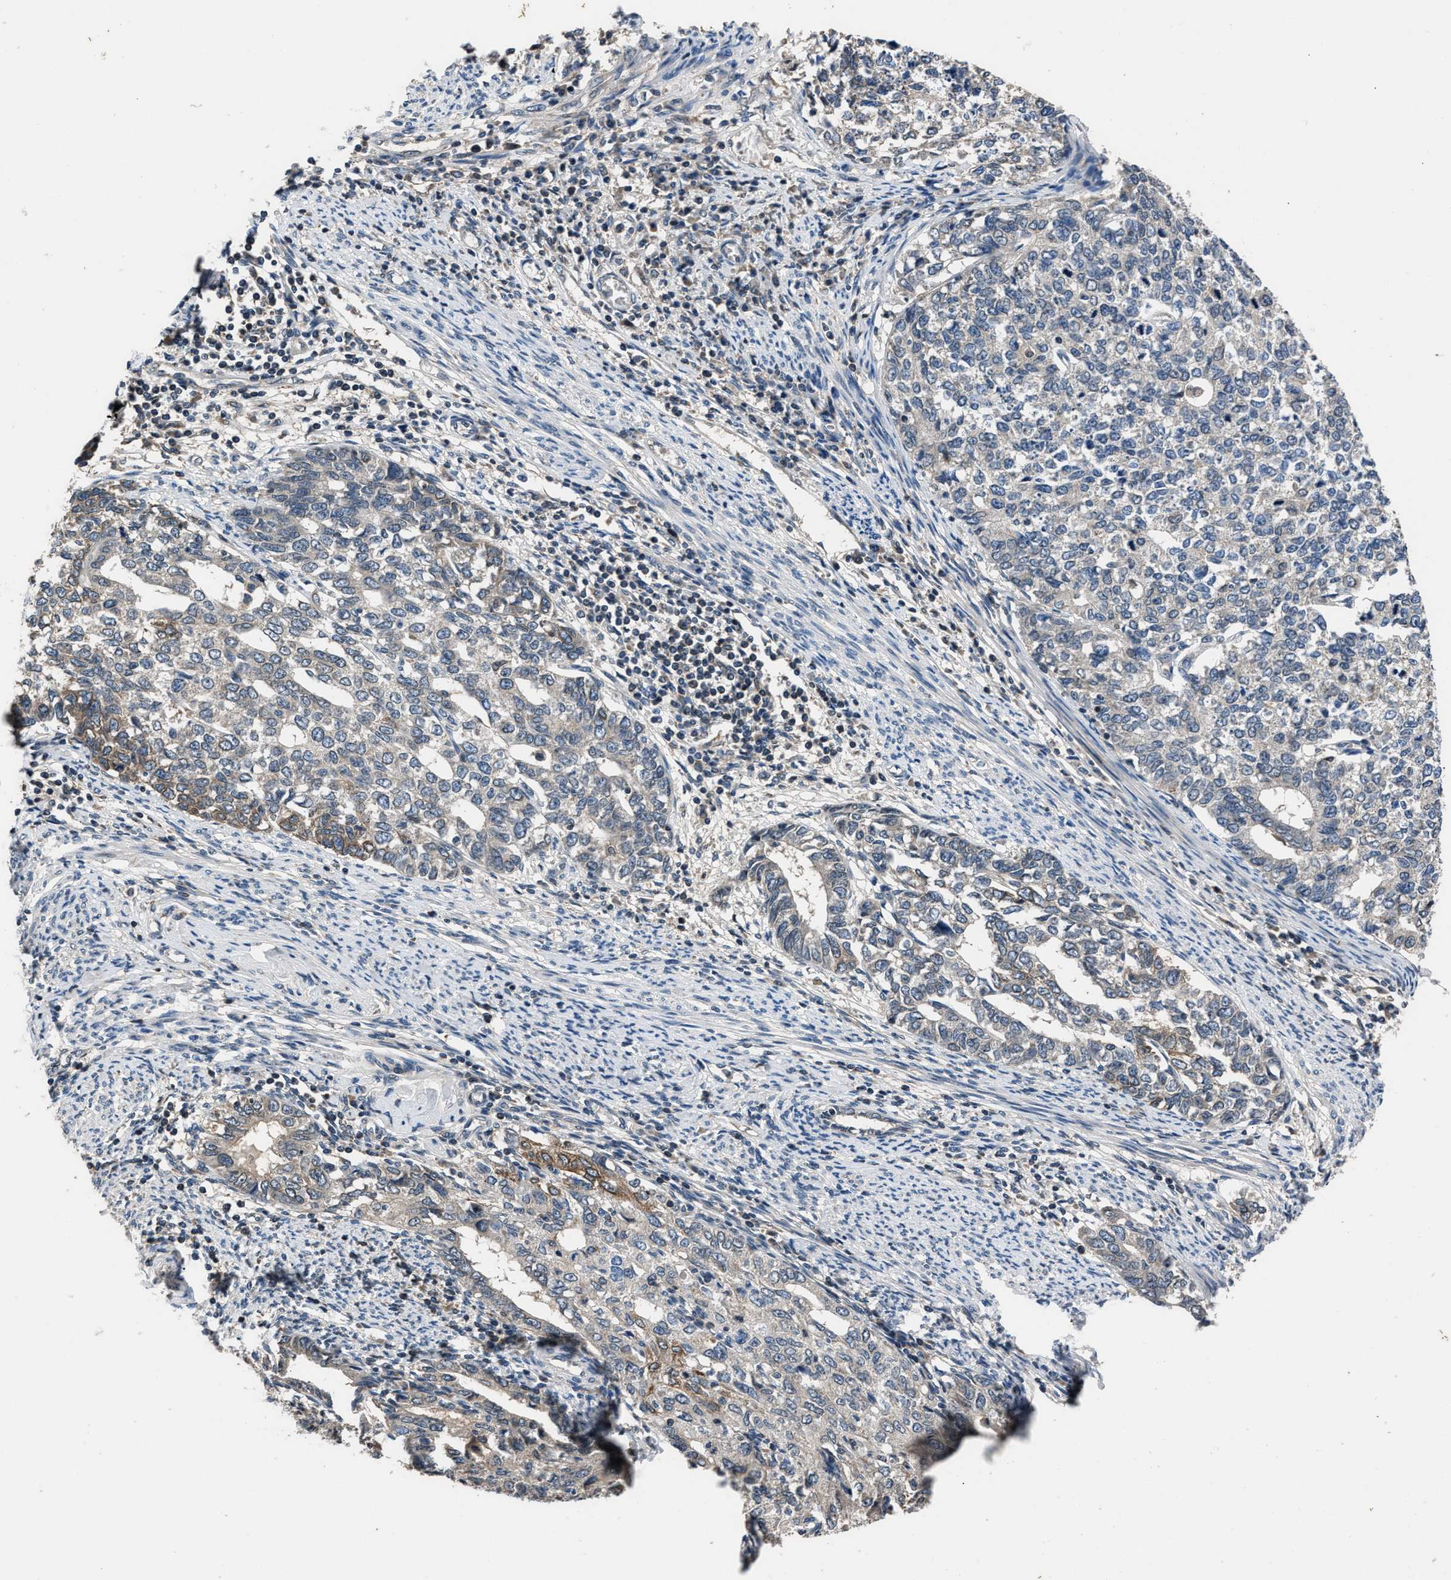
{"staining": {"intensity": "moderate", "quantity": "<25%", "location": "cytoplasmic/membranous"}, "tissue": "cervical cancer", "cell_type": "Tumor cells", "image_type": "cancer", "snomed": [{"axis": "morphology", "description": "Squamous cell carcinoma, NOS"}, {"axis": "topography", "description": "Cervix"}], "caption": "Protein analysis of cervical squamous cell carcinoma tissue demonstrates moderate cytoplasmic/membranous expression in approximately <25% of tumor cells.", "gene": "TNRC18", "patient": {"sex": "female", "age": 63}}